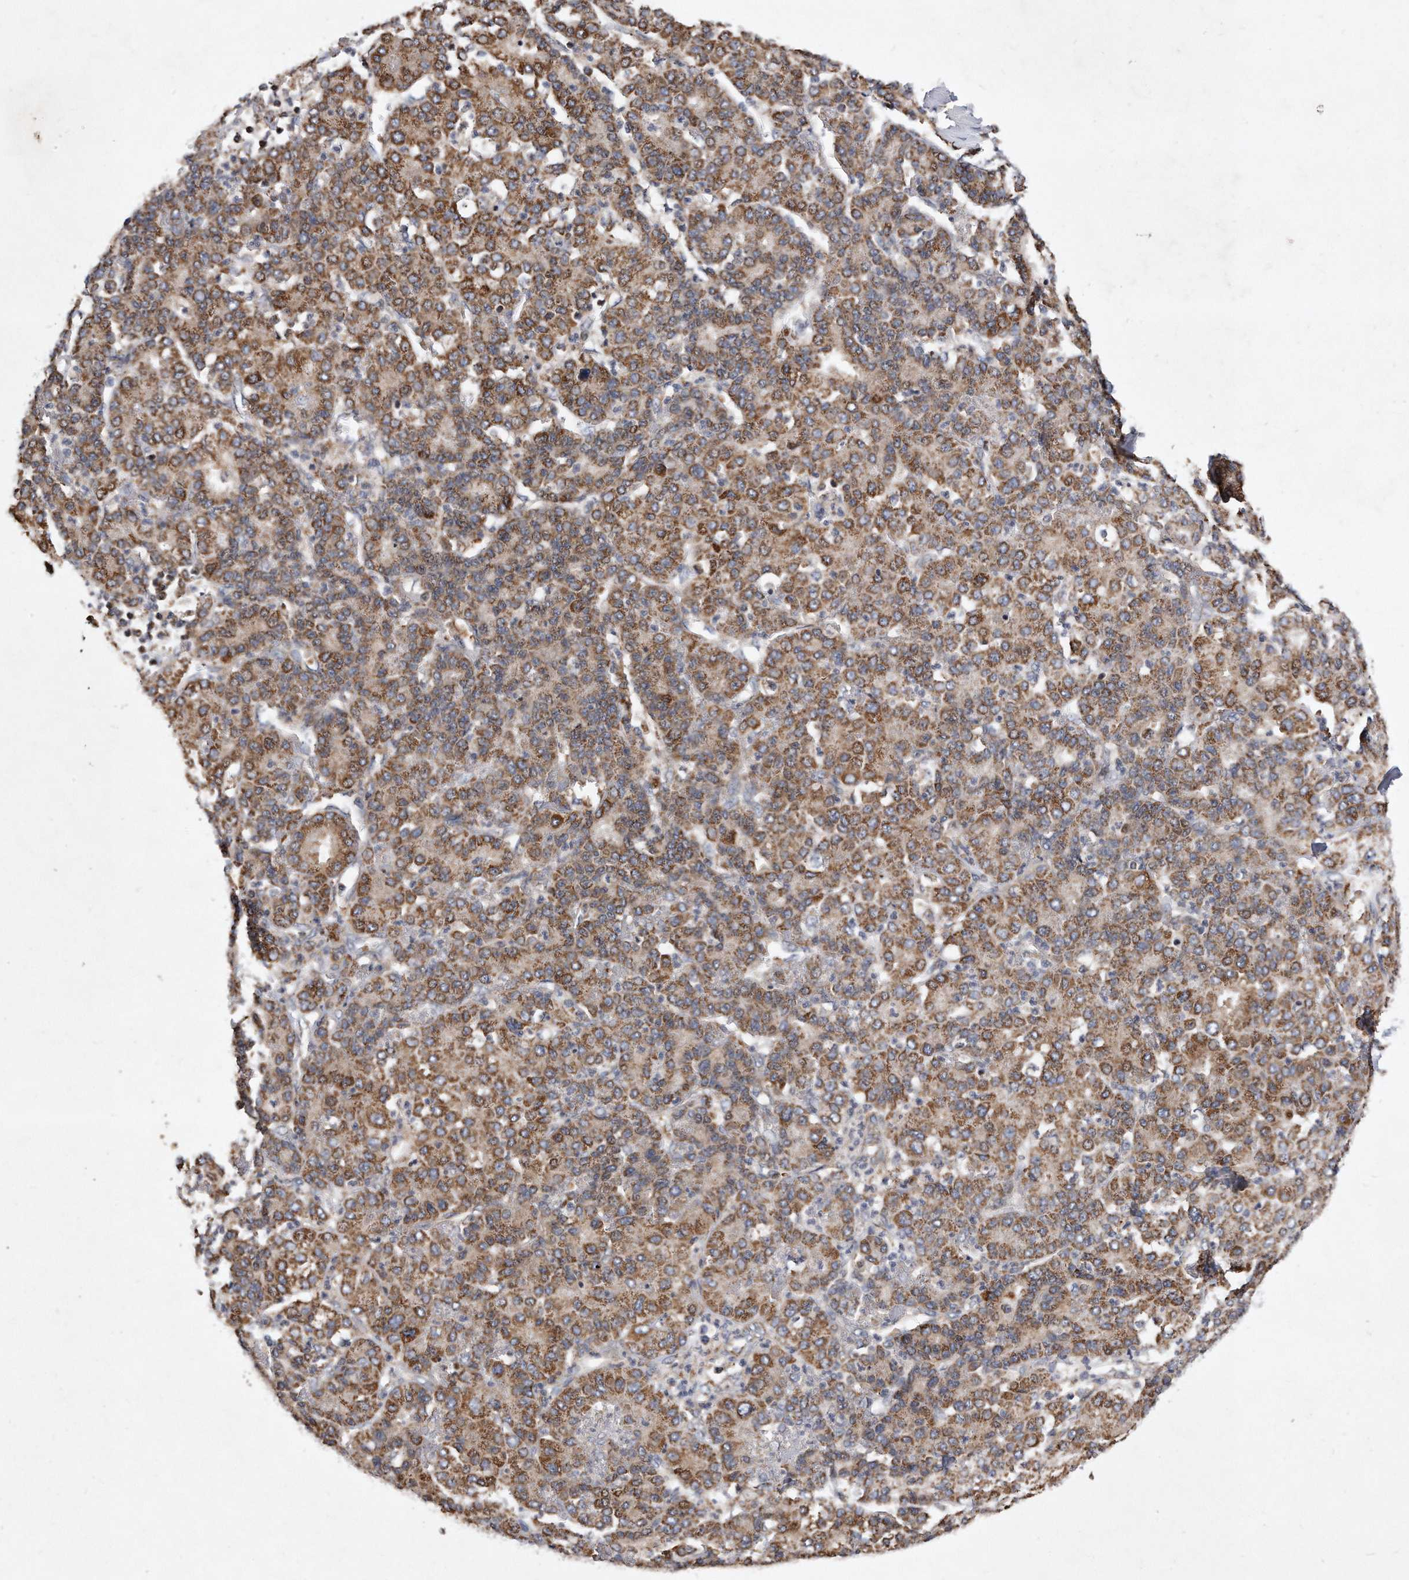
{"staining": {"intensity": "moderate", "quantity": ">75%", "location": "cytoplasmic/membranous"}, "tissue": "liver cancer", "cell_type": "Tumor cells", "image_type": "cancer", "snomed": [{"axis": "morphology", "description": "Carcinoma, Hepatocellular, NOS"}, {"axis": "topography", "description": "Liver"}], "caption": "High-power microscopy captured an immunohistochemistry image of liver cancer (hepatocellular carcinoma), revealing moderate cytoplasmic/membranous staining in approximately >75% of tumor cells.", "gene": "PPP5C", "patient": {"sex": "male", "age": 65}}